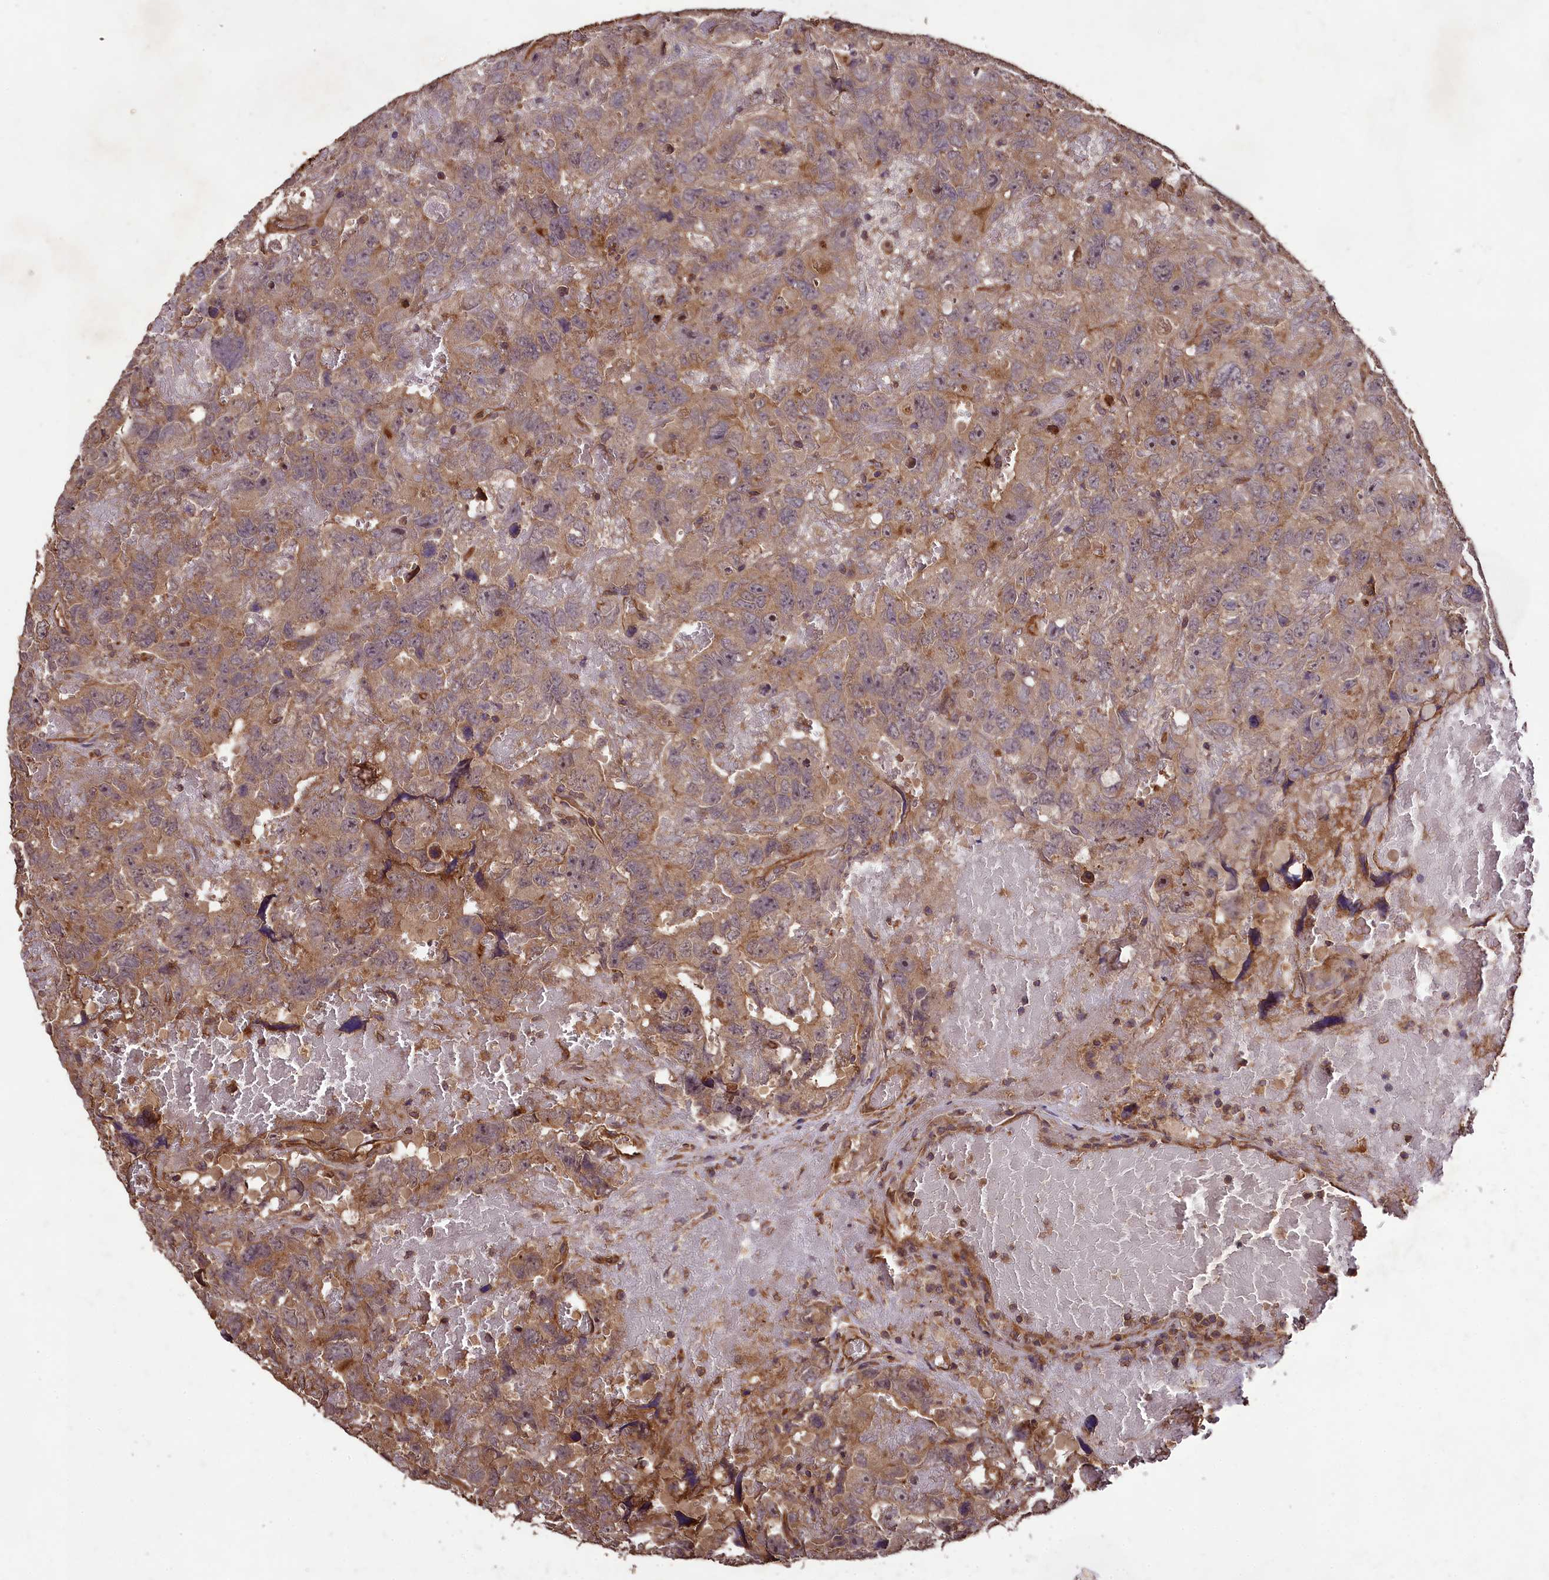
{"staining": {"intensity": "moderate", "quantity": ">75%", "location": "cytoplasmic/membranous"}, "tissue": "testis cancer", "cell_type": "Tumor cells", "image_type": "cancer", "snomed": [{"axis": "morphology", "description": "Carcinoma, Embryonal, NOS"}, {"axis": "topography", "description": "Testis"}], "caption": "There is medium levels of moderate cytoplasmic/membranous staining in tumor cells of testis embryonal carcinoma, as demonstrated by immunohistochemical staining (brown color).", "gene": "TTLL10", "patient": {"sex": "male", "age": 45}}